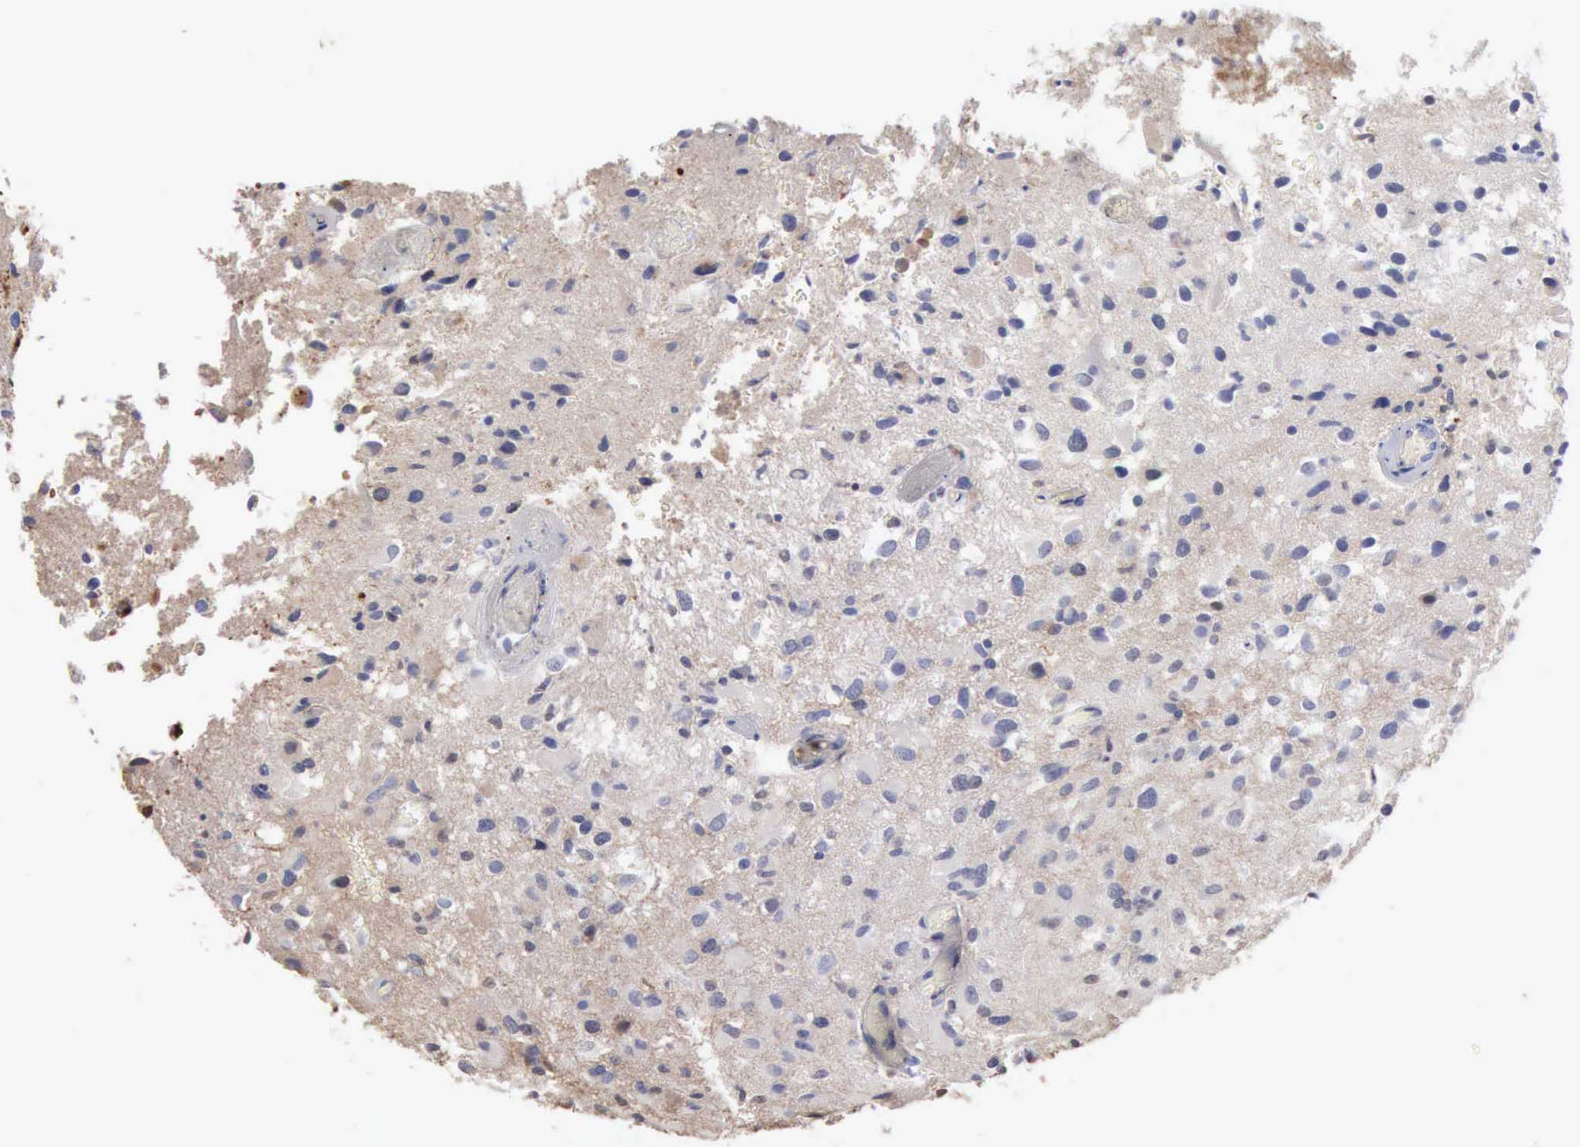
{"staining": {"intensity": "negative", "quantity": "none", "location": "none"}, "tissue": "glioma", "cell_type": "Tumor cells", "image_type": "cancer", "snomed": [{"axis": "morphology", "description": "Glioma, malignant, High grade"}, {"axis": "topography", "description": "Brain"}], "caption": "DAB (3,3'-diaminobenzidine) immunohistochemical staining of malignant glioma (high-grade) reveals no significant staining in tumor cells.", "gene": "SERPINA1", "patient": {"sex": "male", "age": 69}}